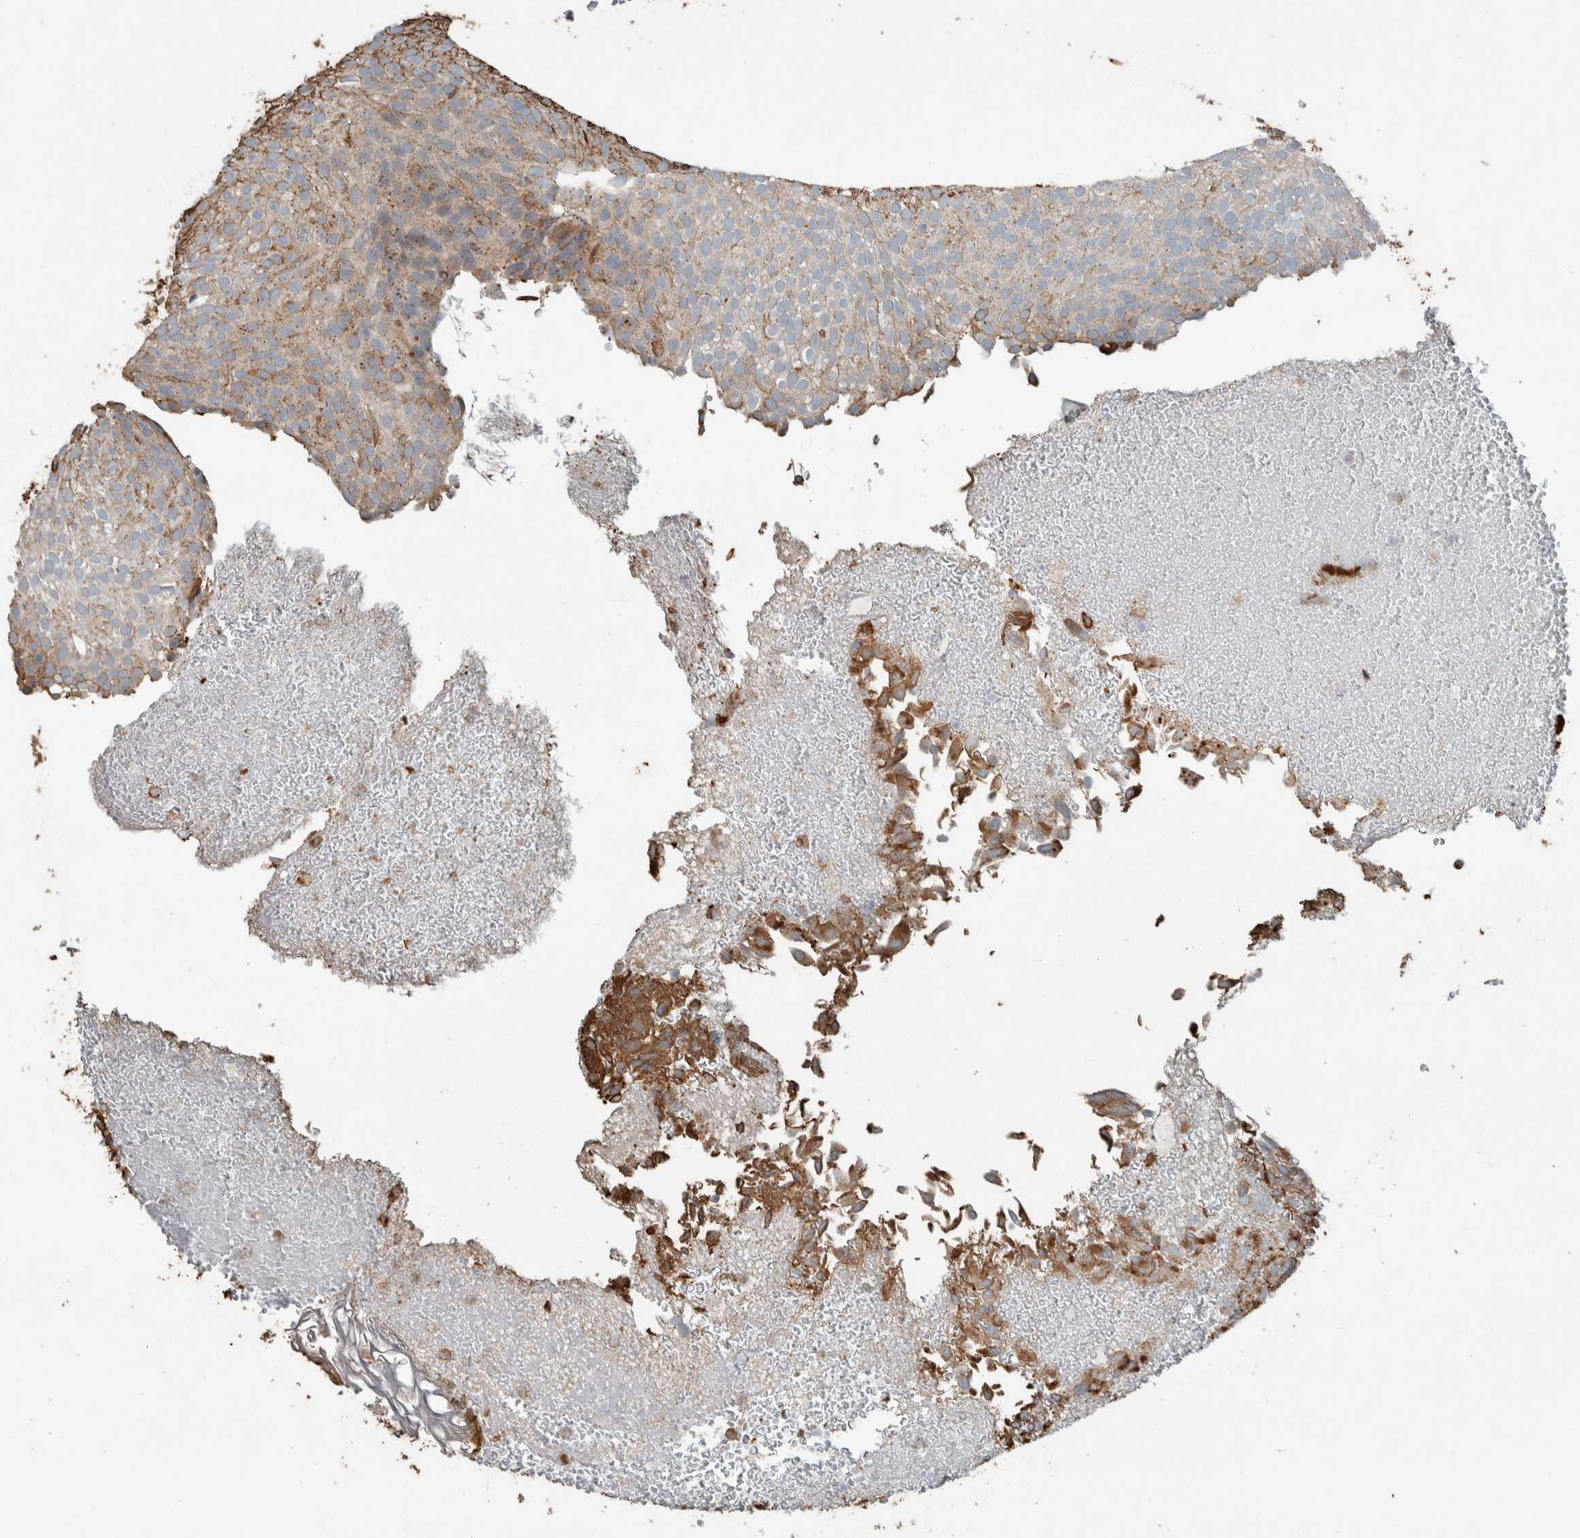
{"staining": {"intensity": "moderate", "quantity": "<25%", "location": "cytoplasmic/membranous"}, "tissue": "urothelial cancer", "cell_type": "Tumor cells", "image_type": "cancer", "snomed": [{"axis": "morphology", "description": "Urothelial carcinoma, Low grade"}, {"axis": "topography", "description": "Urinary bladder"}], "caption": "A brown stain highlights moderate cytoplasmic/membranous staining of a protein in human urothelial cancer tumor cells.", "gene": "USP34", "patient": {"sex": "male", "age": 78}}